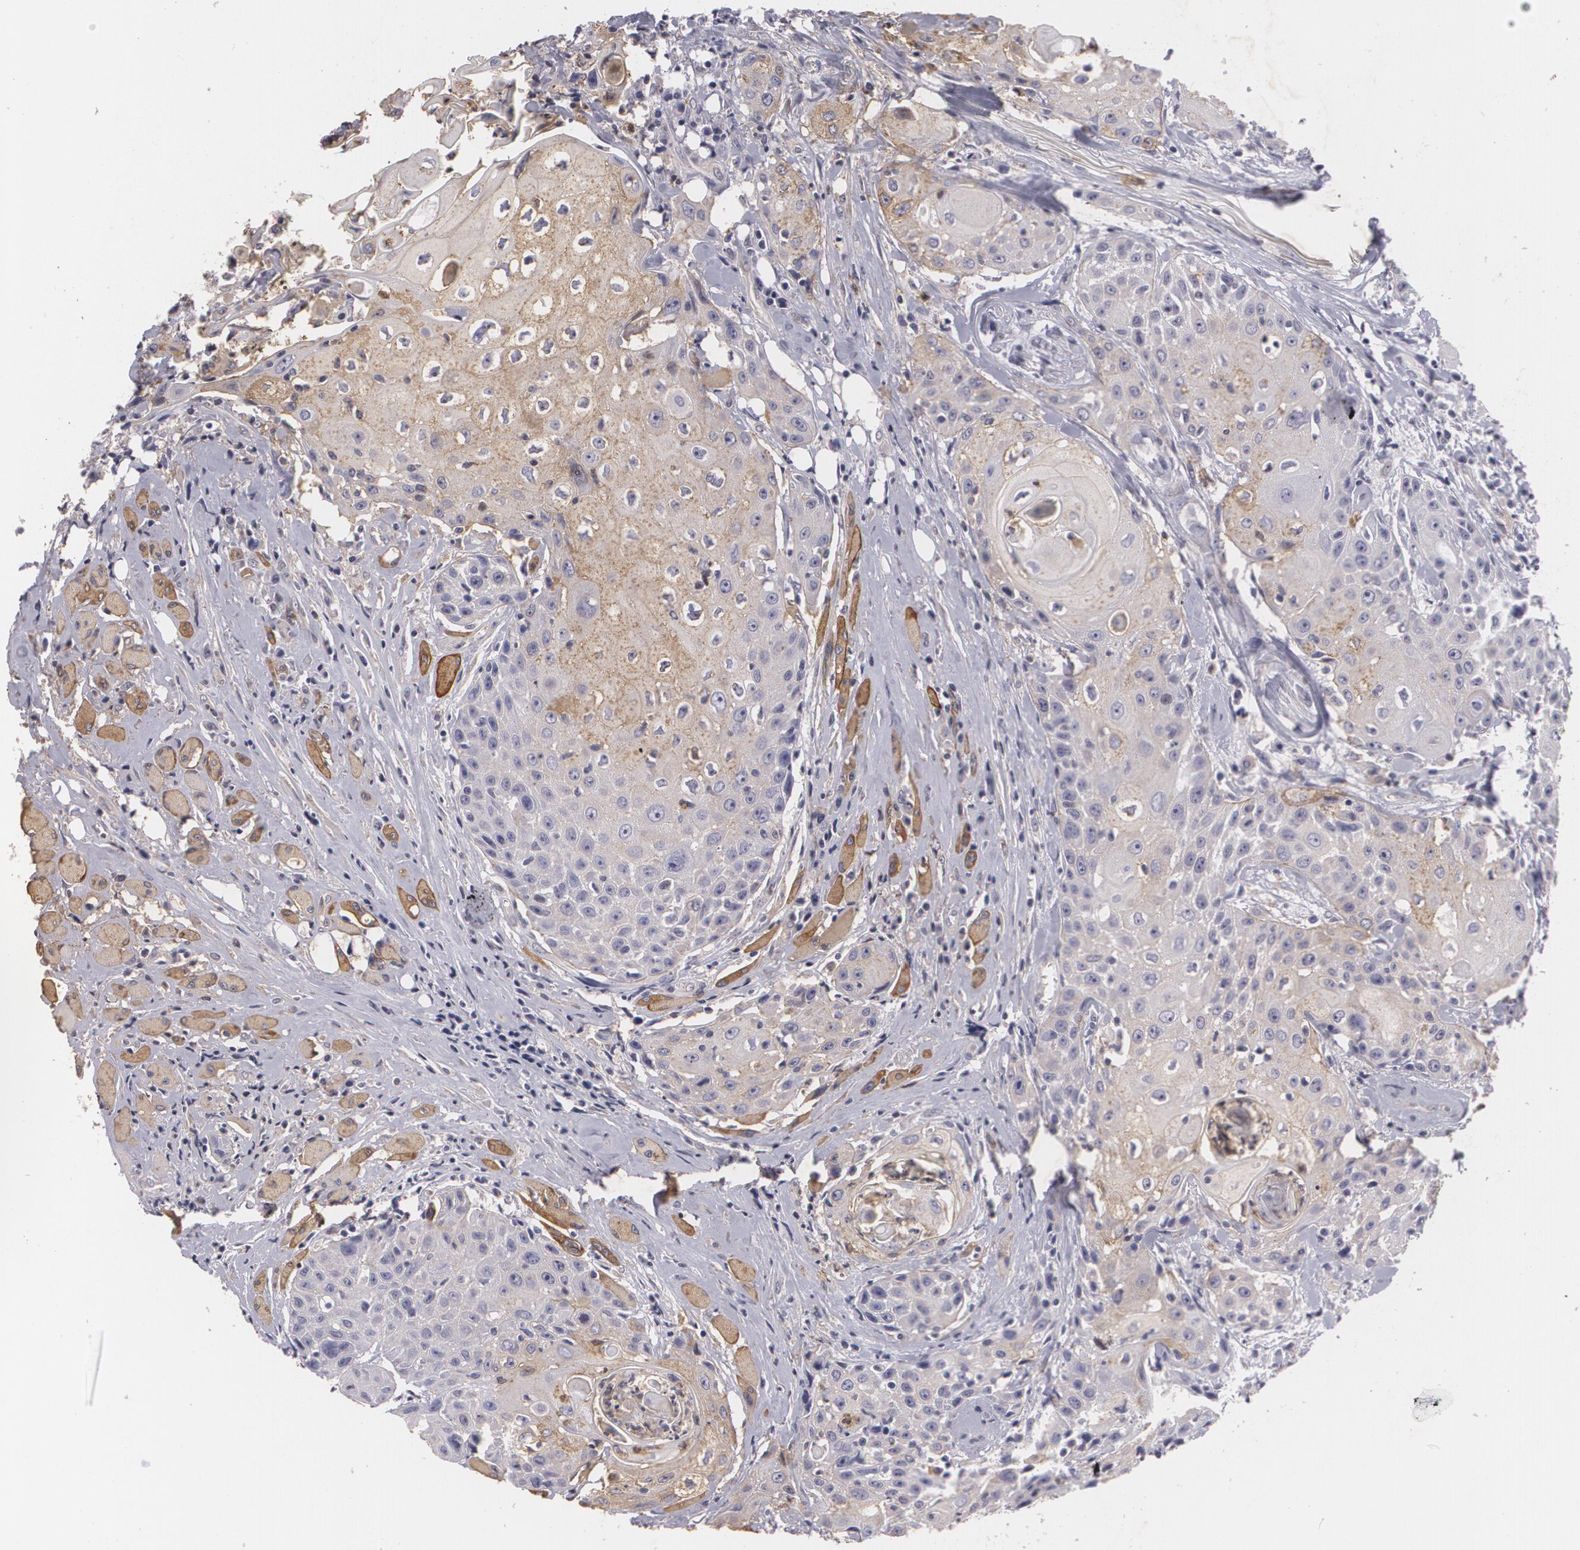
{"staining": {"intensity": "weak", "quantity": "25%-75%", "location": "cytoplasmic/membranous"}, "tissue": "head and neck cancer", "cell_type": "Tumor cells", "image_type": "cancer", "snomed": [{"axis": "morphology", "description": "Squamous cell carcinoma, NOS"}, {"axis": "topography", "description": "Oral tissue"}, {"axis": "topography", "description": "Head-Neck"}], "caption": "Head and neck cancer (squamous cell carcinoma) stained with immunohistochemistry (IHC) shows weak cytoplasmic/membranous staining in about 25%-75% of tumor cells. (Stains: DAB (3,3'-diaminobenzidine) in brown, nuclei in blue, Microscopy: brightfield microscopy at high magnification).", "gene": "KCNA4", "patient": {"sex": "female", "age": 82}}